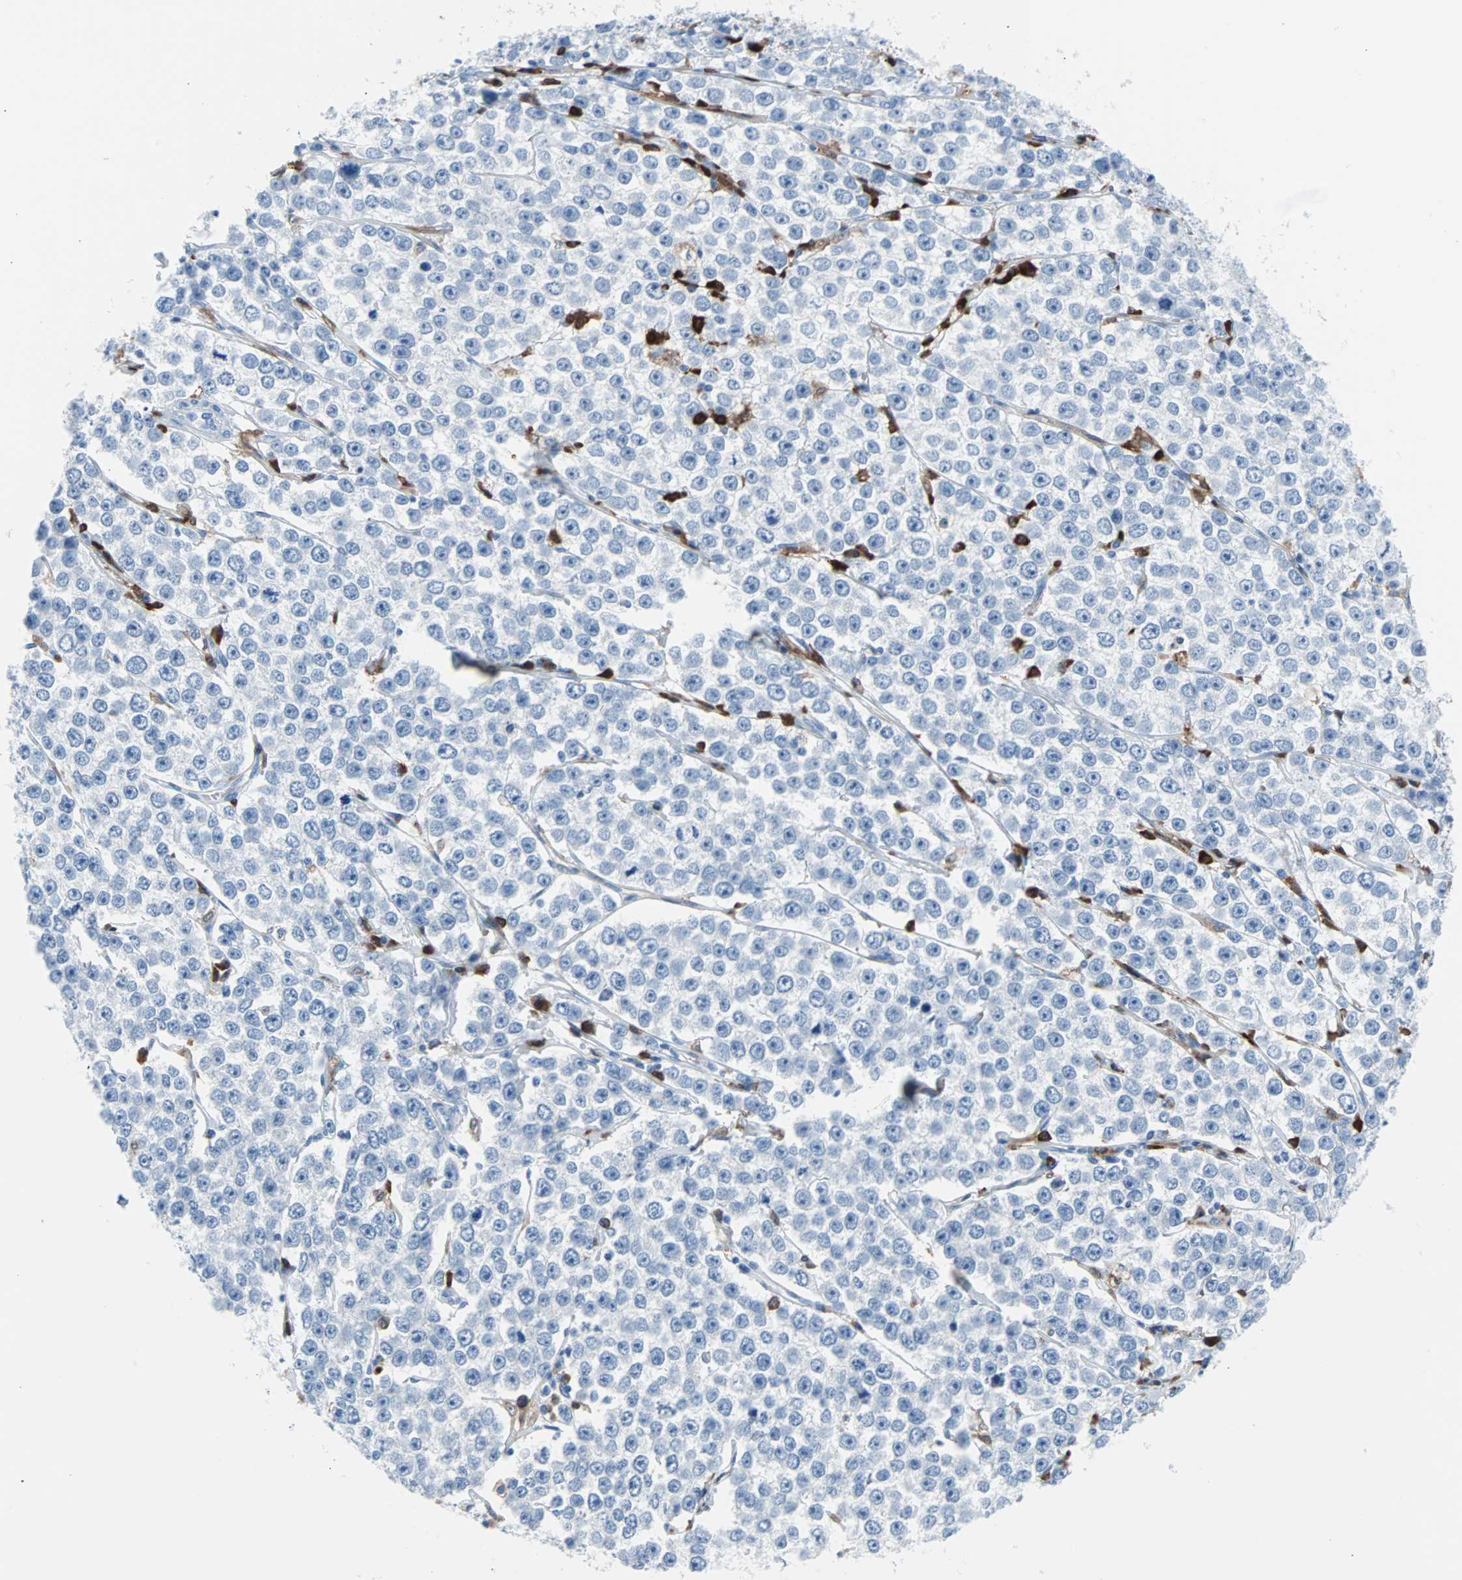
{"staining": {"intensity": "negative", "quantity": "none", "location": "none"}, "tissue": "testis cancer", "cell_type": "Tumor cells", "image_type": "cancer", "snomed": [{"axis": "morphology", "description": "Seminoma, NOS"}, {"axis": "morphology", "description": "Carcinoma, Embryonal, NOS"}, {"axis": "topography", "description": "Testis"}], "caption": "Immunohistochemistry (IHC) micrograph of testis cancer stained for a protein (brown), which reveals no expression in tumor cells.", "gene": "SYK", "patient": {"sex": "male", "age": 52}}